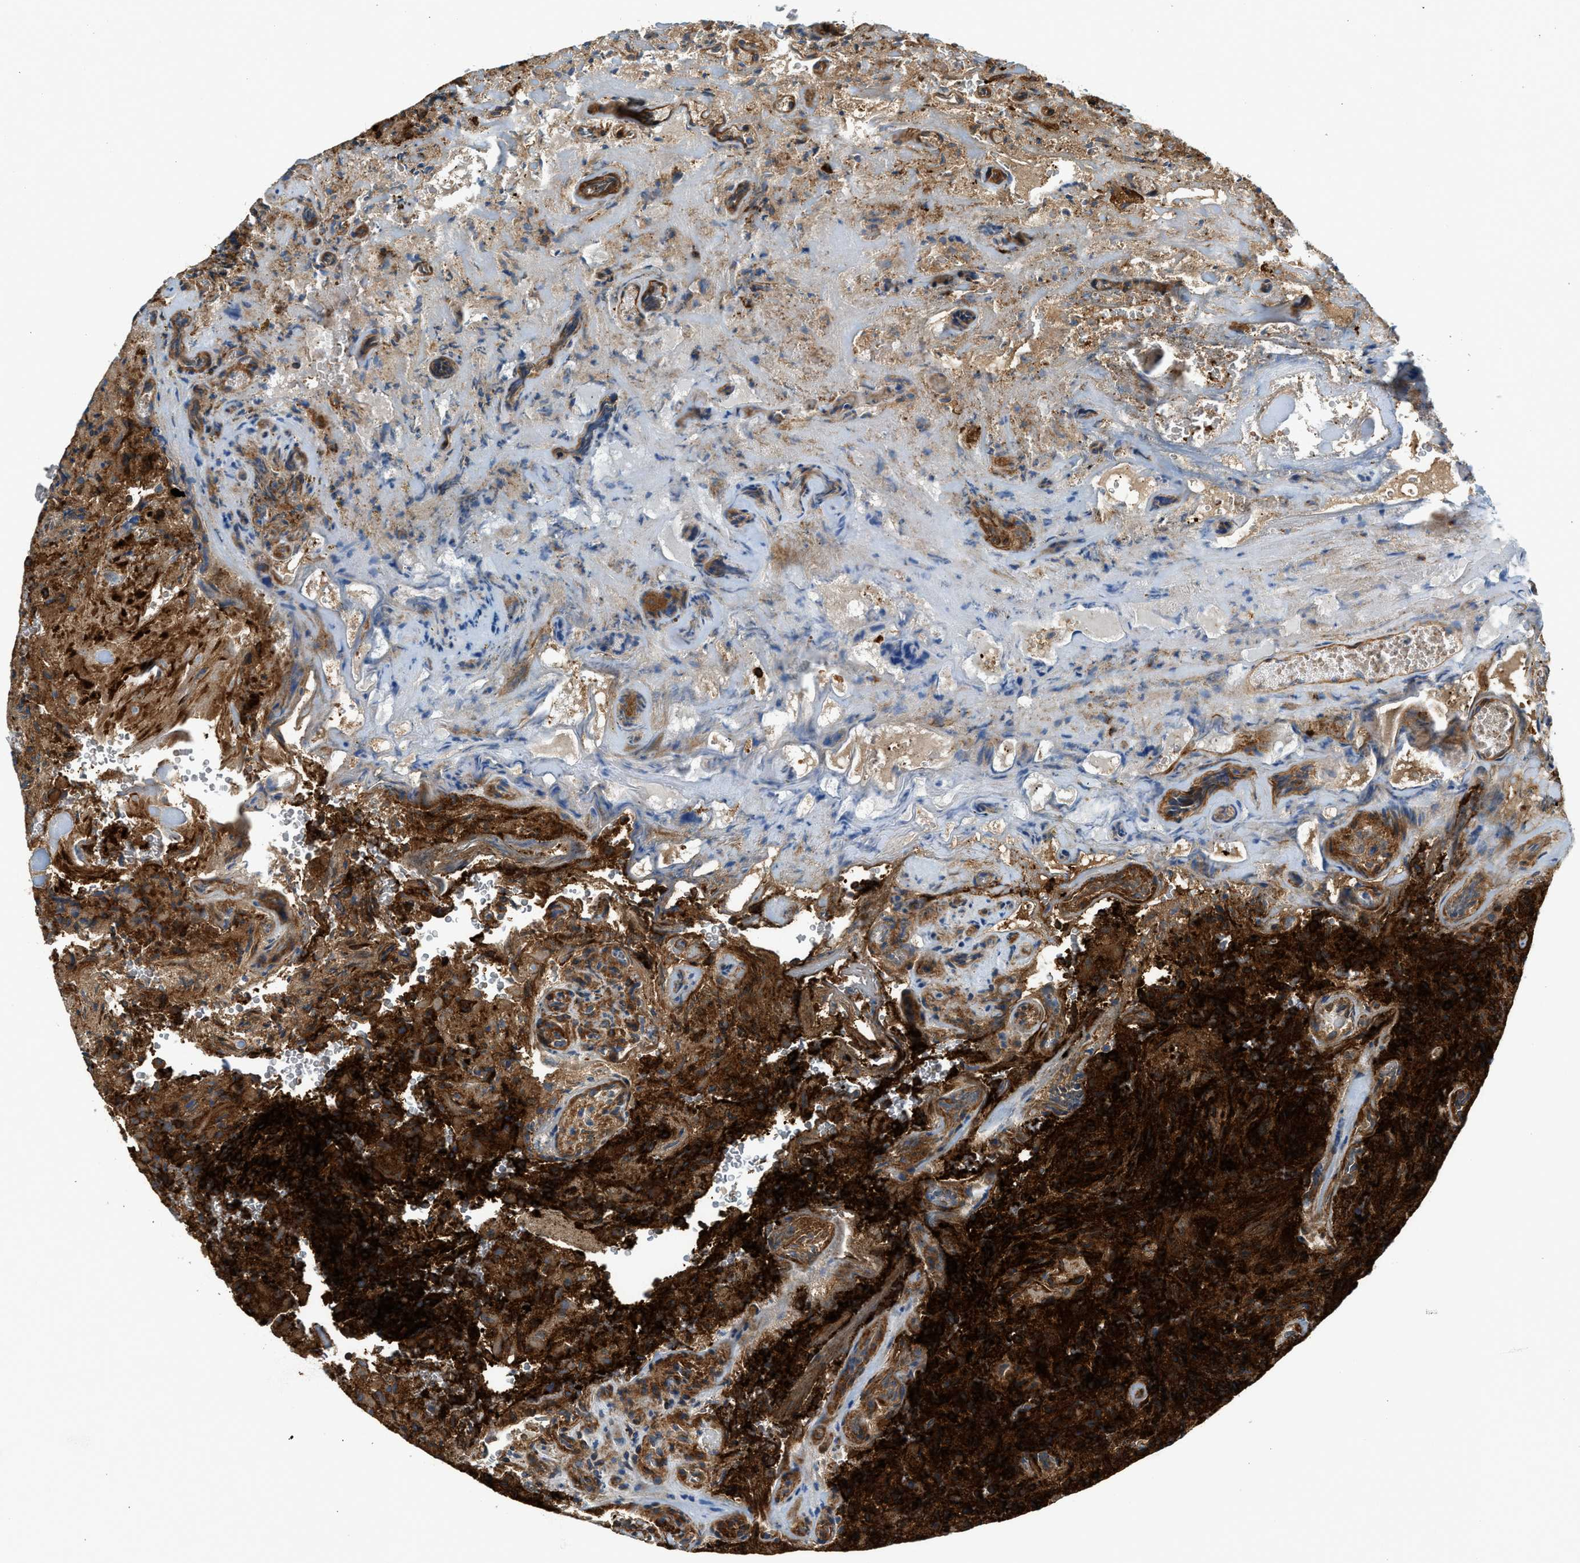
{"staining": {"intensity": "strong", "quantity": ">75%", "location": "cytoplasmic/membranous"}, "tissue": "glioma", "cell_type": "Tumor cells", "image_type": "cancer", "snomed": [{"axis": "morphology", "description": "Glioma, malignant, High grade"}, {"axis": "topography", "description": "Brain"}], "caption": "Human malignant high-grade glioma stained with a brown dye demonstrates strong cytoplasmic/membranous positive expression in about >75% of tumor cells.", "gene": "HIP1", "patient": {"sex": "male", "age": 71}}